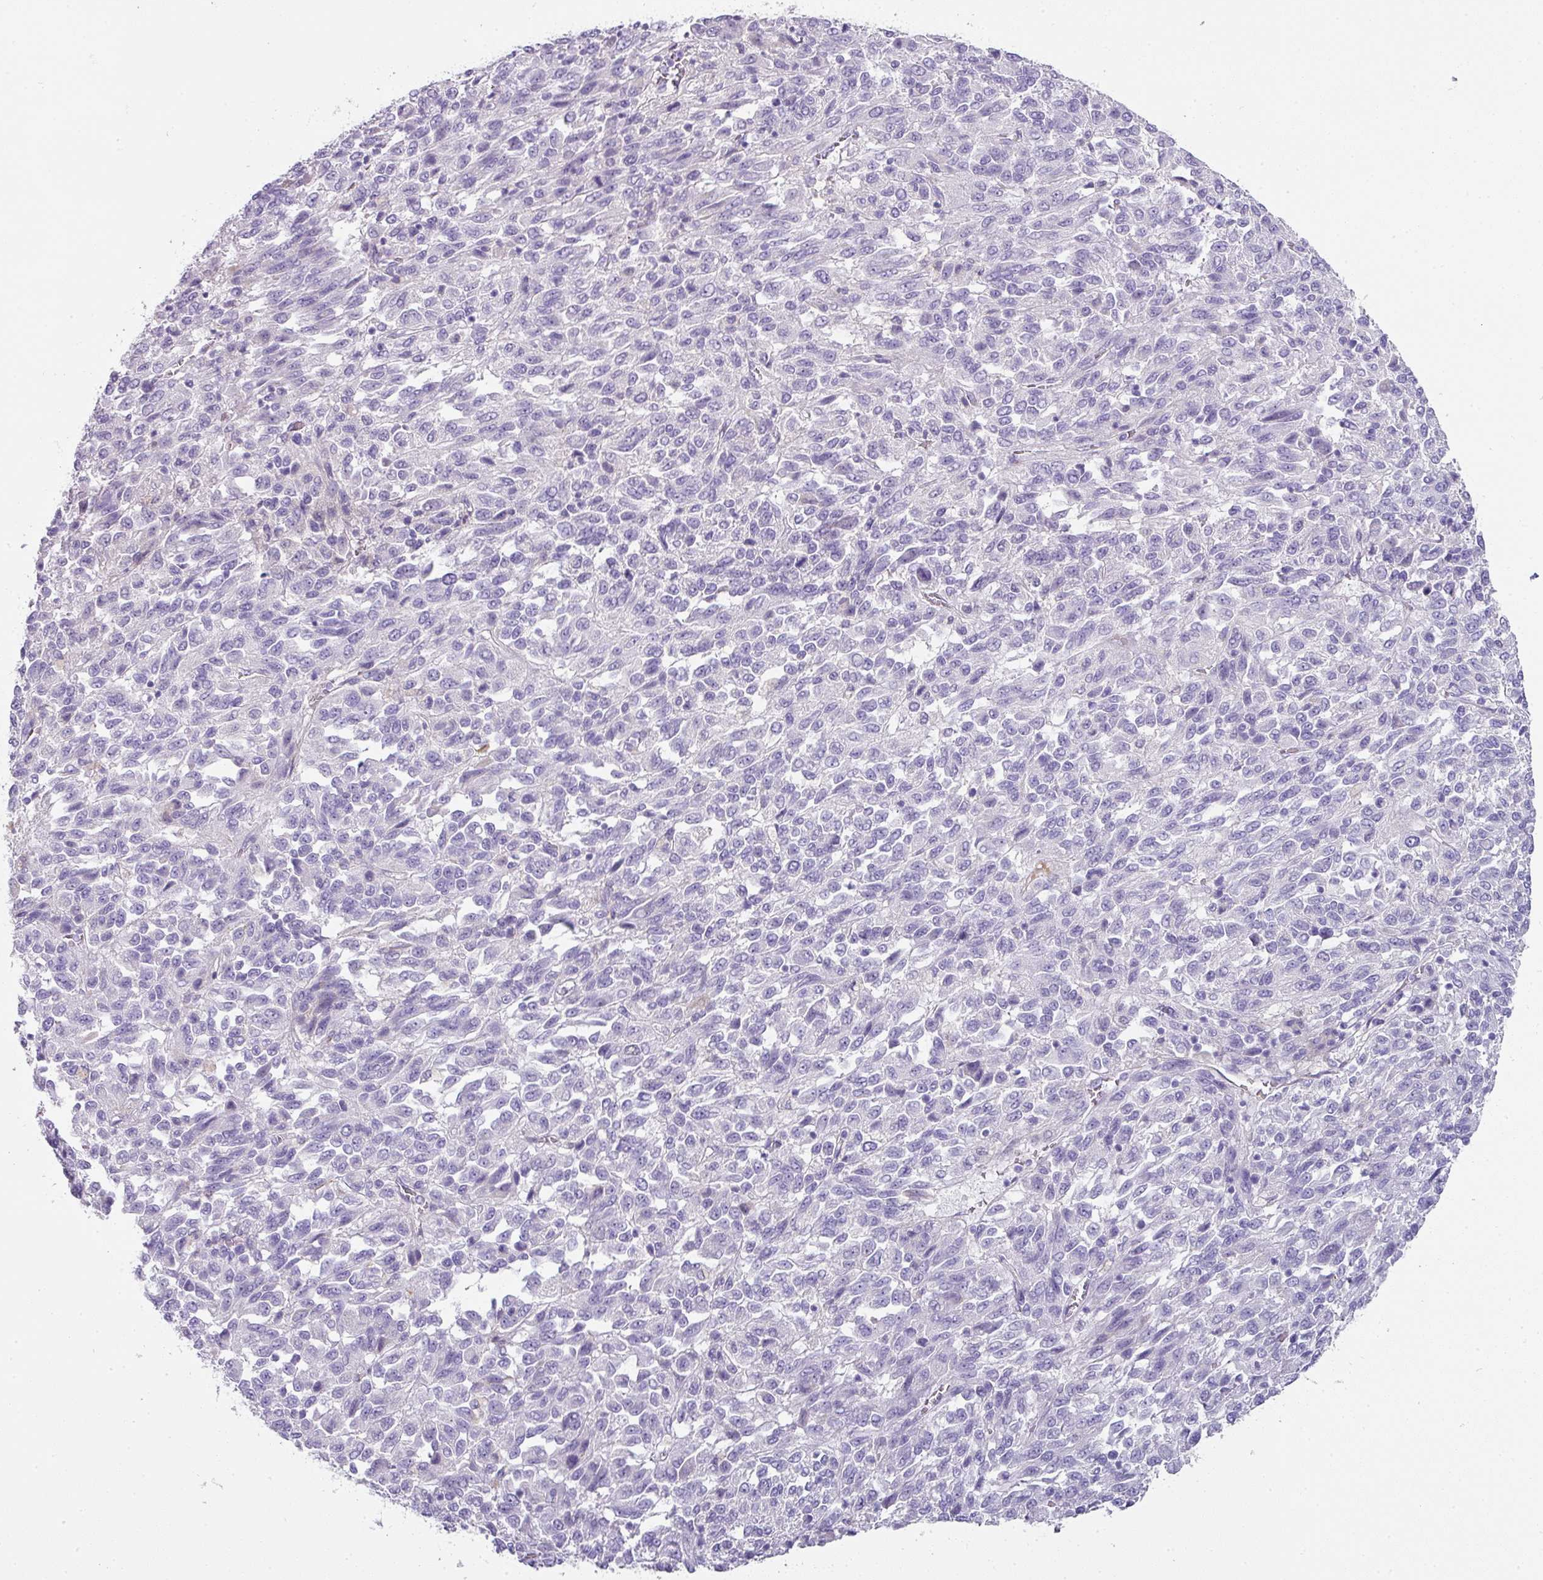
{"staining": {"intensity": "negative", "quantity": "none", "location": "none"}, "tissue": "melanoma", "cell_type": "Tumor cells", "image_type": "cancer", "snomed": [{"axis": "morphology", "description": "Malignant melanoma, Metastatic site"}, {"axis": "topography", "description": "Lung"}], "caption": "Protein analysis of melanoma displays no significant expression in tumor cells. (DAB immunohistochemistry (IHC), high magnification).", "gene": "OR52N1", "patient": {"sex": "male", "age": 64}}